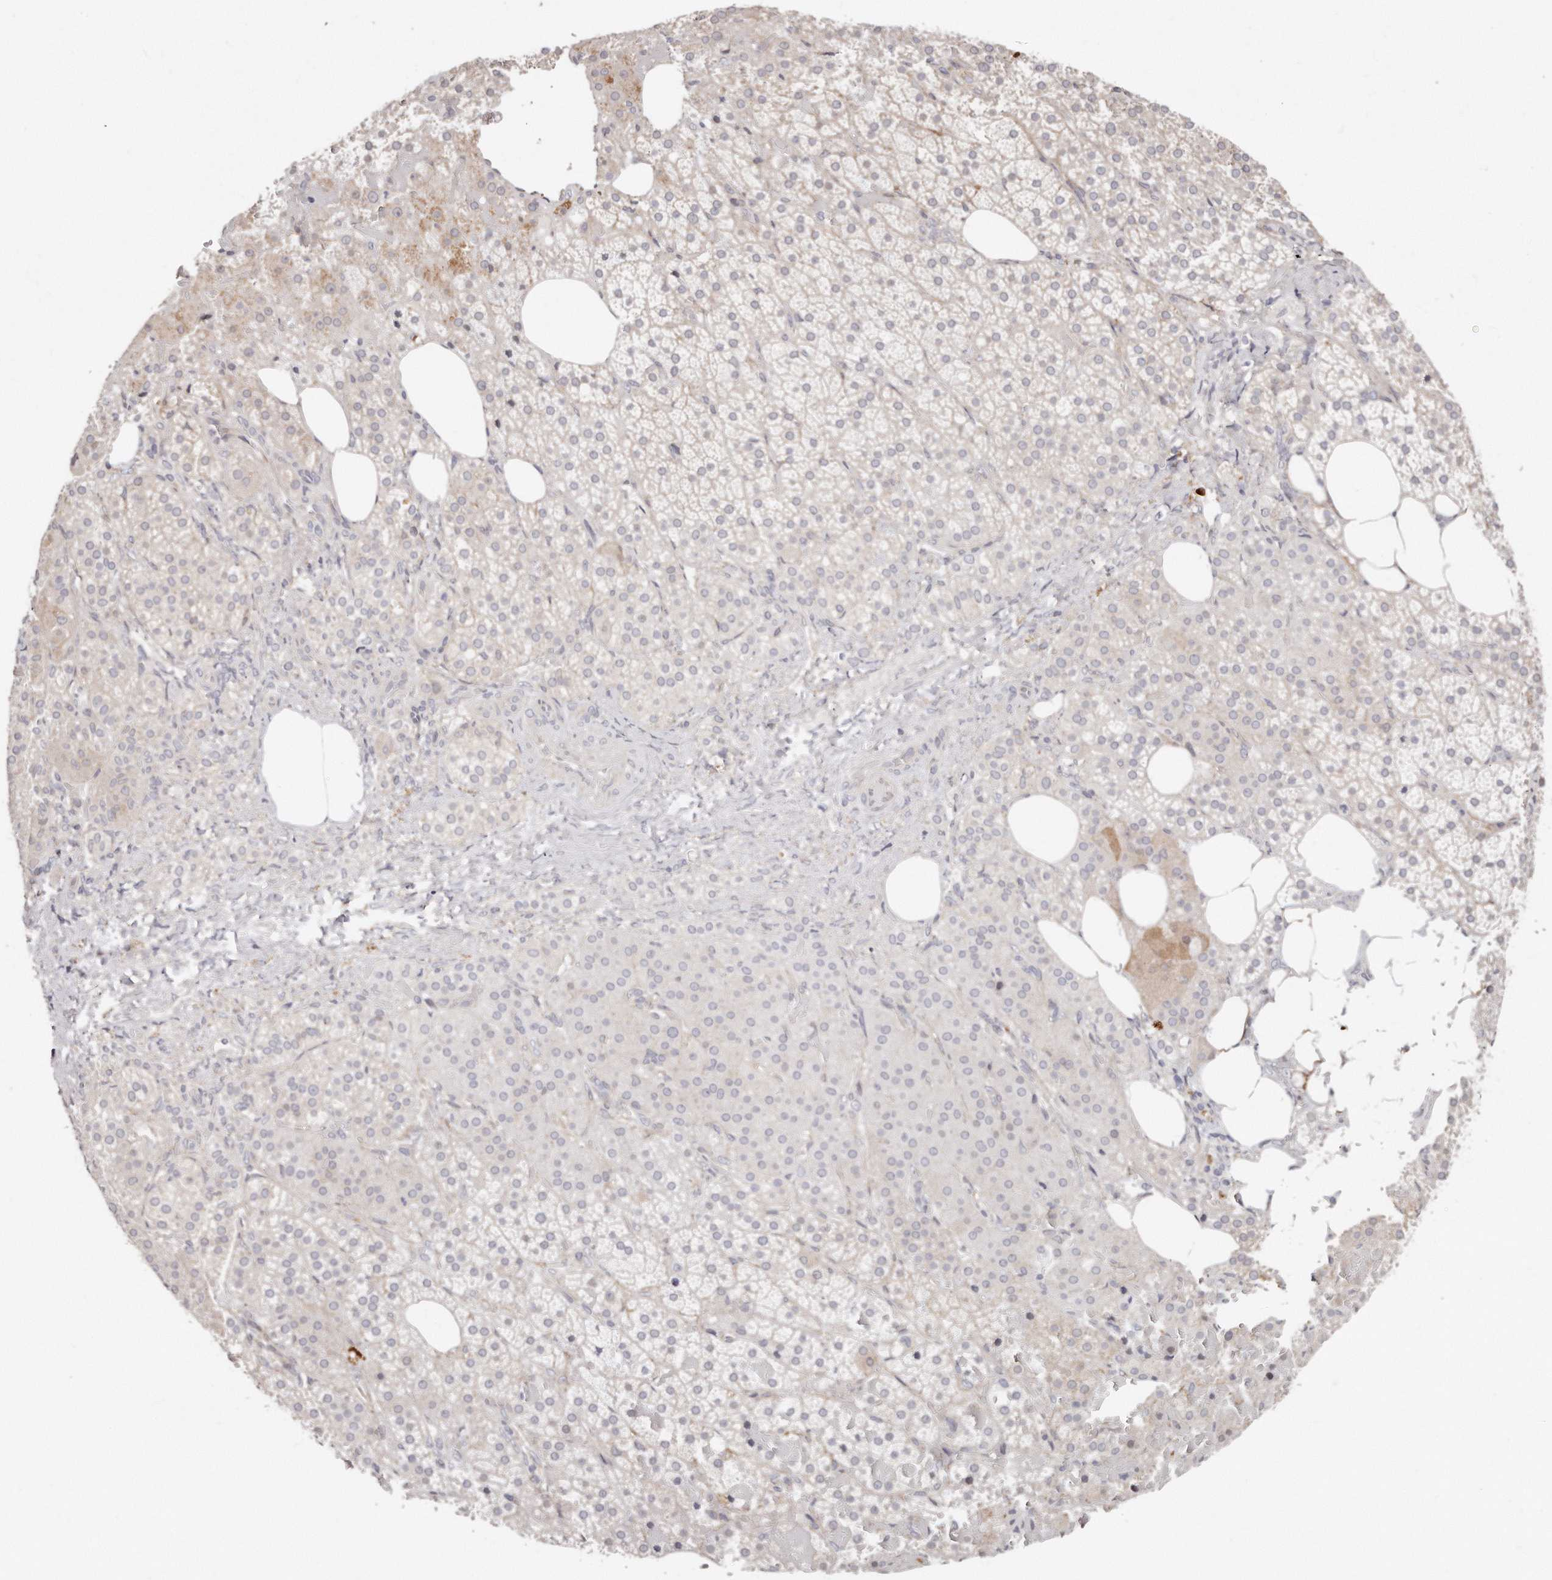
{"staining": {"intensity": "weak", "quantity": "<25%", "location": "cytoplasmic/membranous"}, "tissue": "adrenal gland", "cell_type": "Glandular cells", "image_type": "normal", "snomed": [{"axis": "morphology", "description": "Normal tissue, NOS"}, {"axis": "topography", "description": "Adrenal gland"}], "caption": "Micrograph shows no protein expression in glandular cells of benign adrenal gland. Nuclei are stained in blue.", "gene": "CASZ1", "patient": {"sex": "female", "age": 59}}